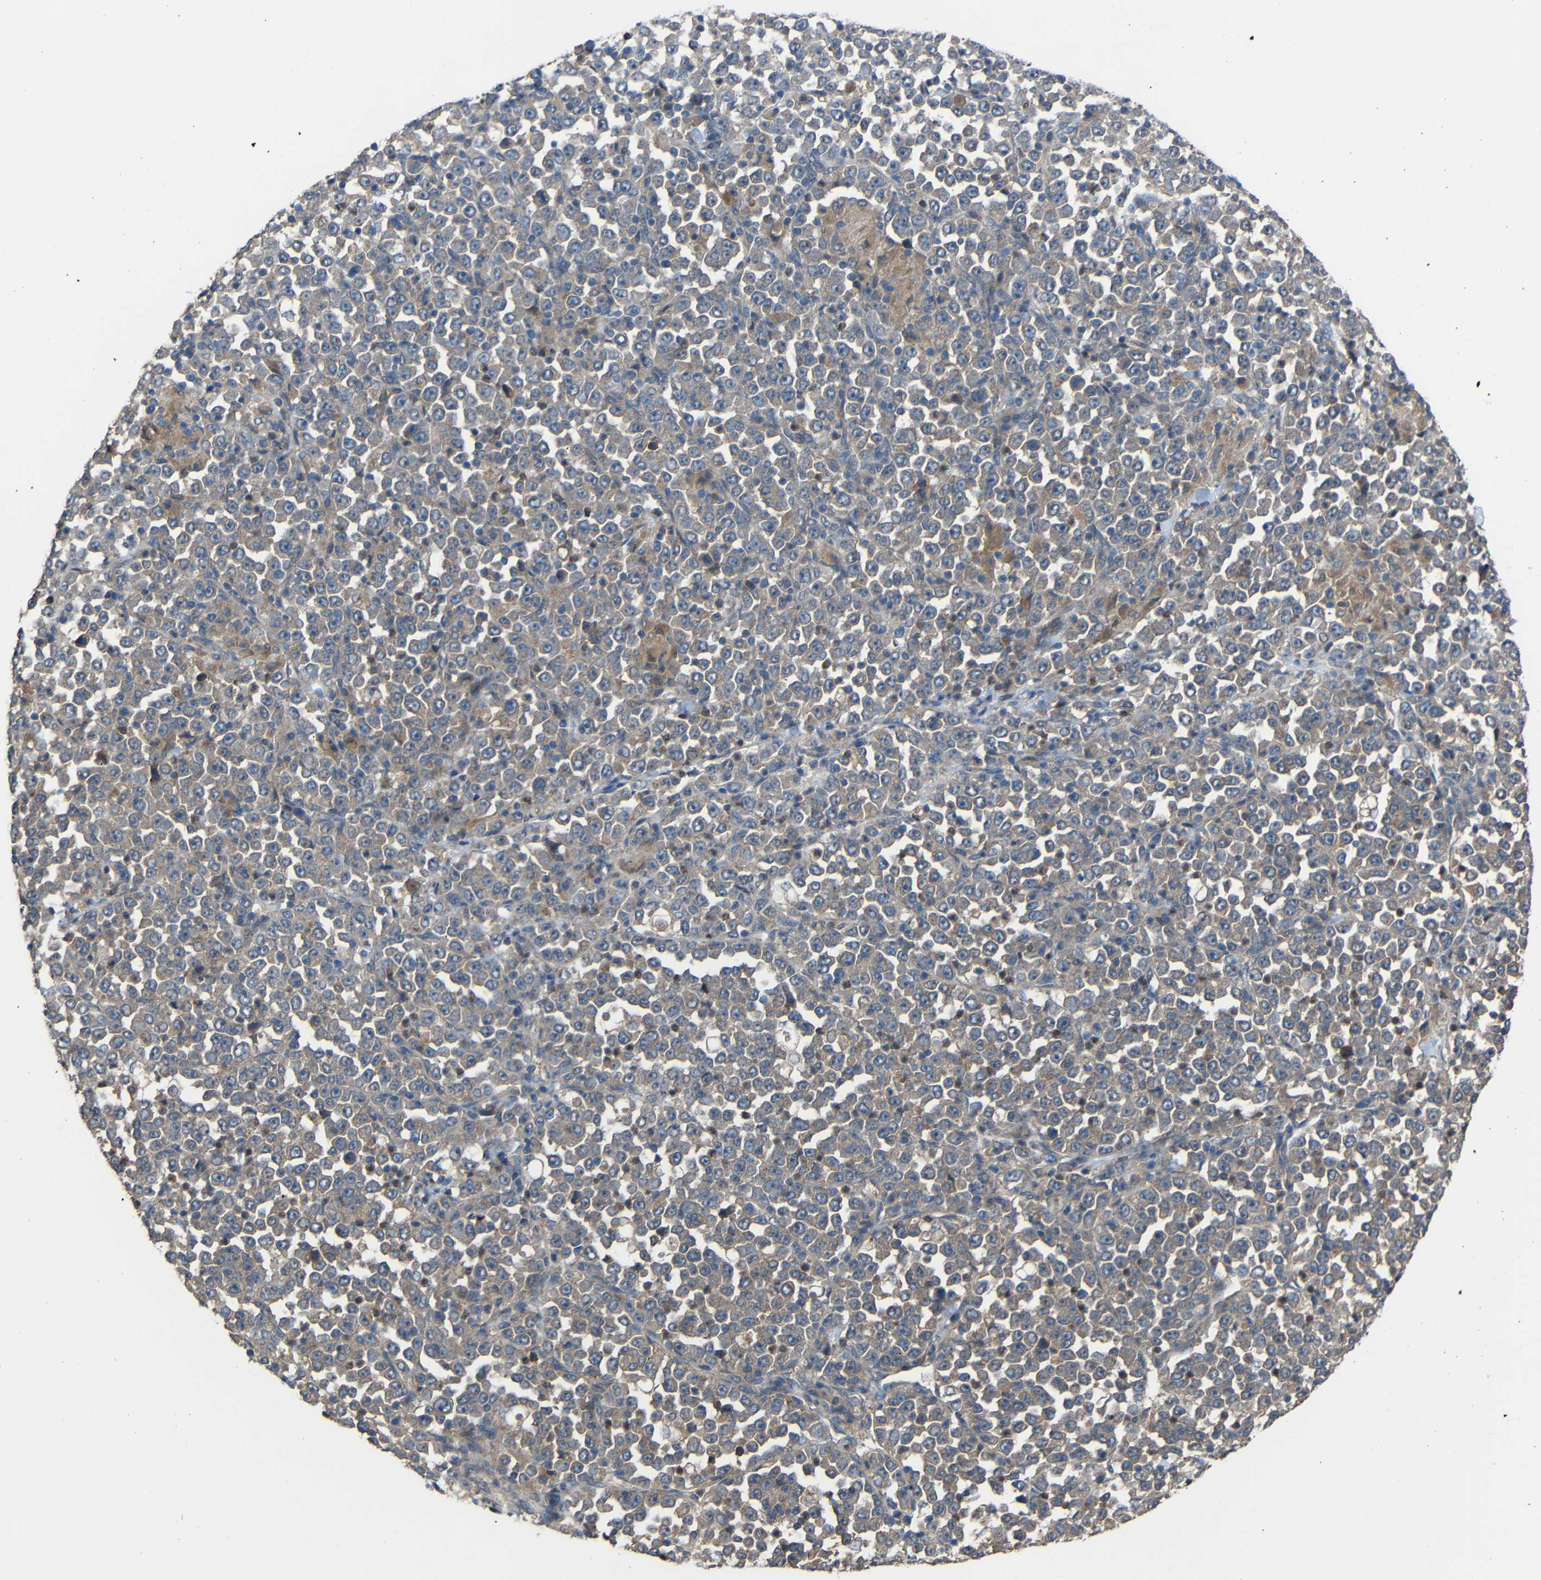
{"staining": {"intensity": "weak", "quantity": ">75%", "location": "cytoplasmic/membranous"}, "tissue": "stomach cancer", "cell_type": "Tumor cells", "image_type": "cancer", "snomed": [{"axis": "morphology", "description": "Normal tissue, NOS"}, {"axis": "morphology", "description": "Adenocarcinoma, NOS"}, {"axis": "topography", "description": "Stomach, upper"}, {"axis": "topography", "description": "Stomach"}], "caption": "Protein expression by immunohistochemistry (IHC) reveals weak cytoplasmic/membranous expression in approximately >75% of tumor cells in stomach cancer. (DAB IHC, brown staining for protein, blue staining for nuclei).", "gene": "CHST9", "patient": {"sex": "male", "age": 59}}